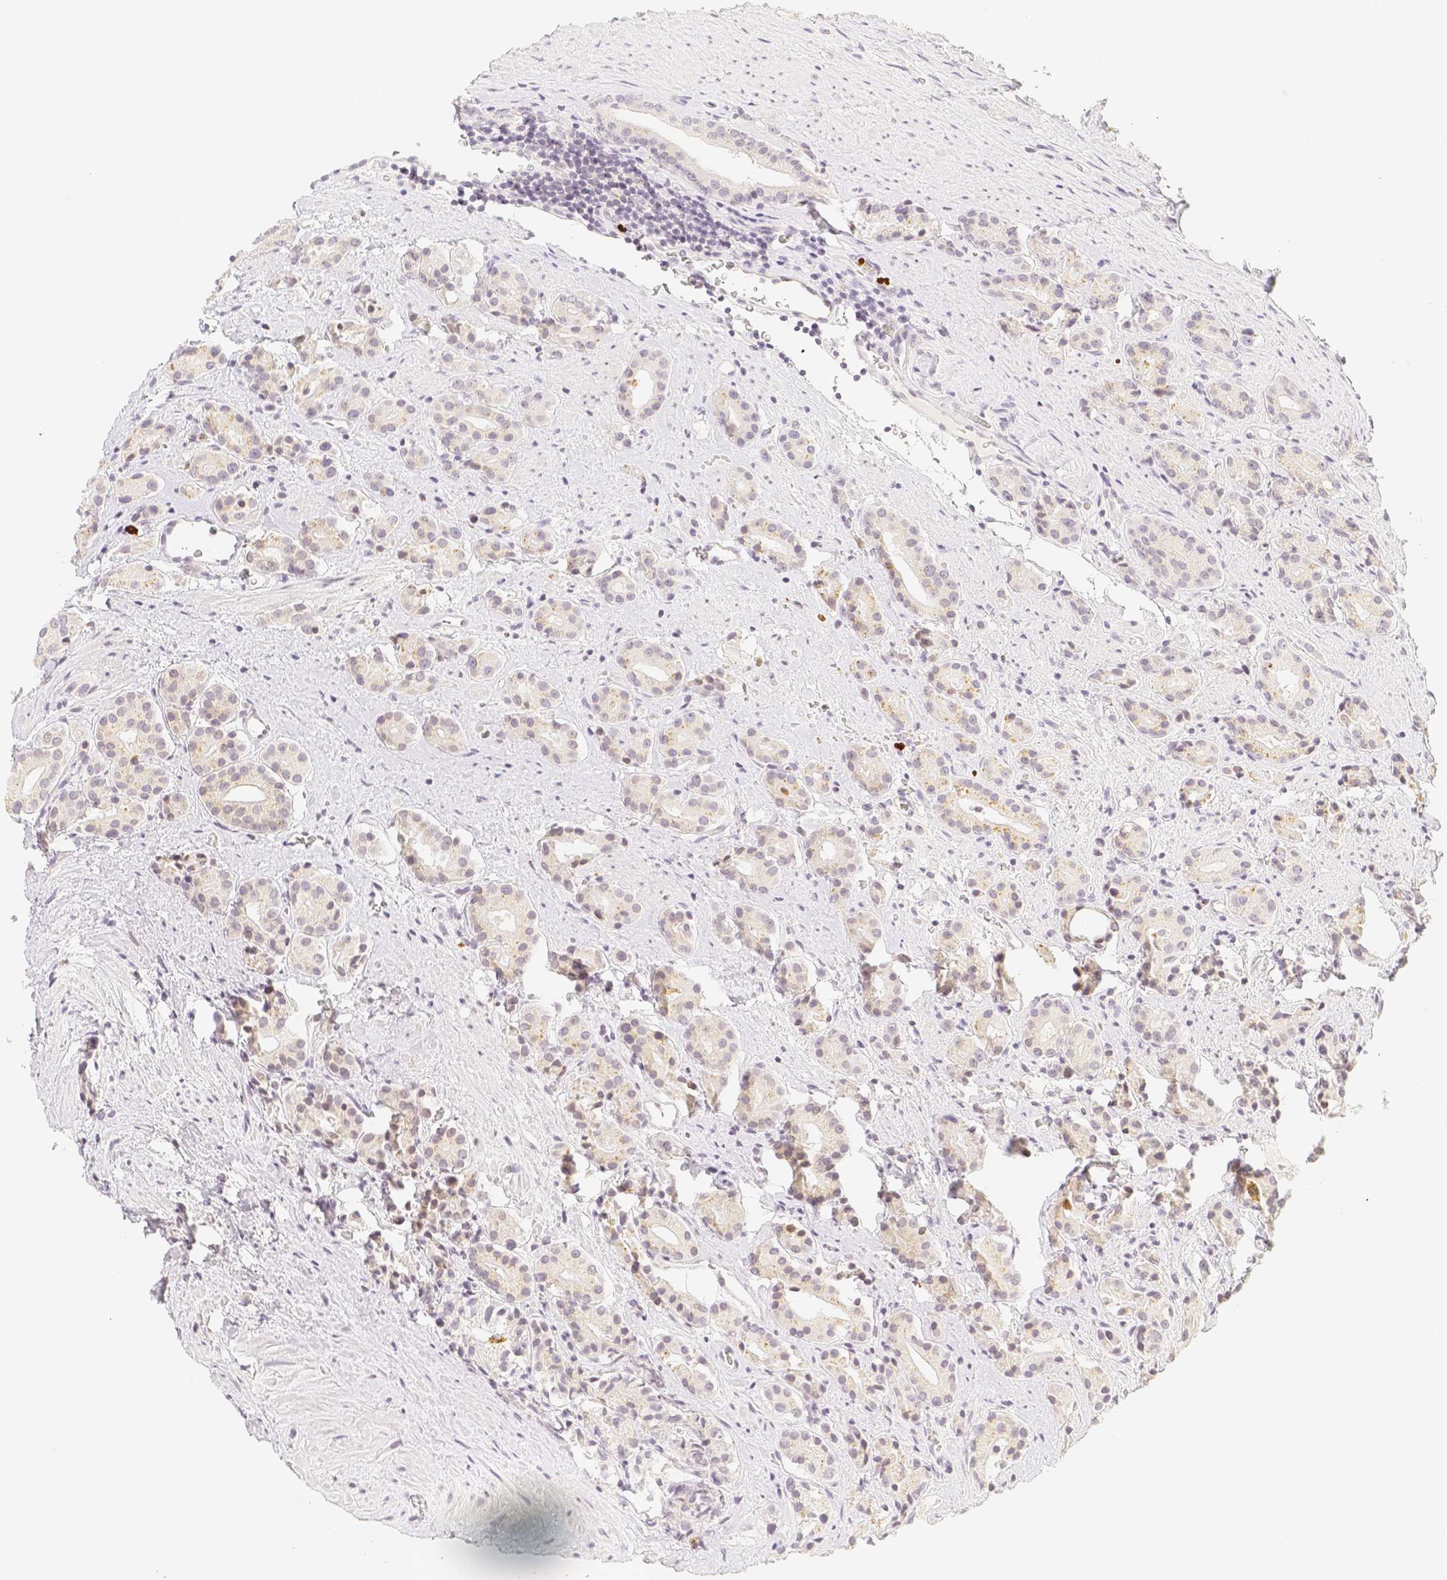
{"staining": {"intensity": "weak", "quantity": "<25%", "location": "cytoplasmic/membranous"}, "tissue": "prostate cancer", "cell_type": "Tumor cells", "image_type": "cancer", "snomed": [{"axis": "morphology", "description": "Normal tissue, NOS"}, {"axis": "morphology", "description": "Adenocarcinoma, High grade"}, {"axis": "topography", "description": "Prostate"}, {"axis": "topography", "description": "Seminal veicle"}], "caption": "DAB immunohistochemical staining of human high-grade adenocarcinoma (prostate) exhibits no significant positivity in tumor cells.", "gene": "PADI4", "patient": {"sex": "male", "age": 55}}